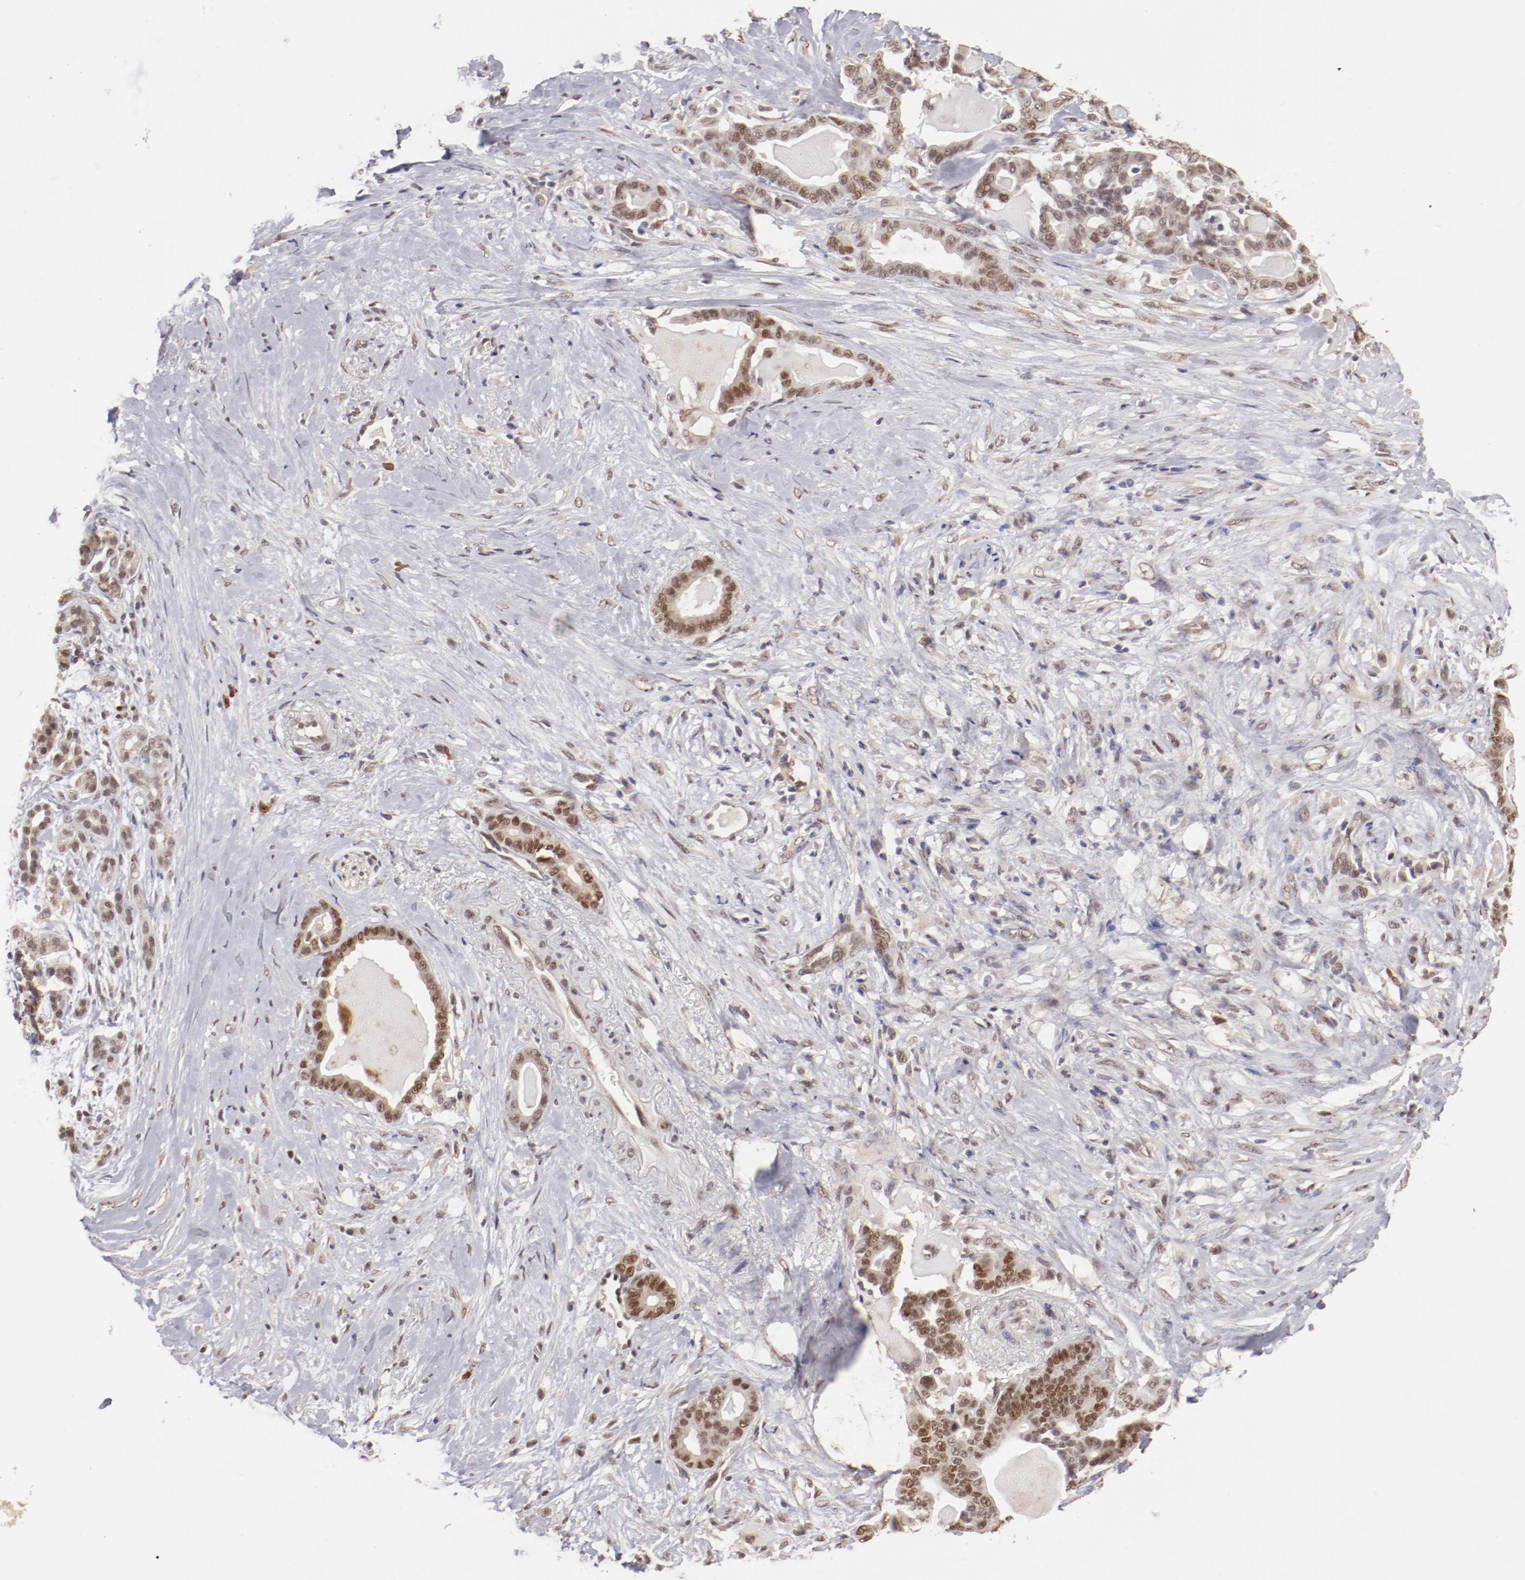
{"staining": {"intensity": "weak", "quantity": ">75%", "location": "nuclear"}, "tissue": "pancreatic cancer", "cell_type": "Tumor cells", "image_type": "cancer", "snomed": [{"axis": "morphology", "description": "Adenocarcinoma, NOS"}, {"axis": "topography", "description": "Pancreas"}], "caption": "This is a histology image of immunohistochemistry staining of adenocarcinoma (pancreatic), which shows weak expression in the nuclear of tumor cells.", "gene": "NFE2", "patient": {"sex": "male", "age": 63}}